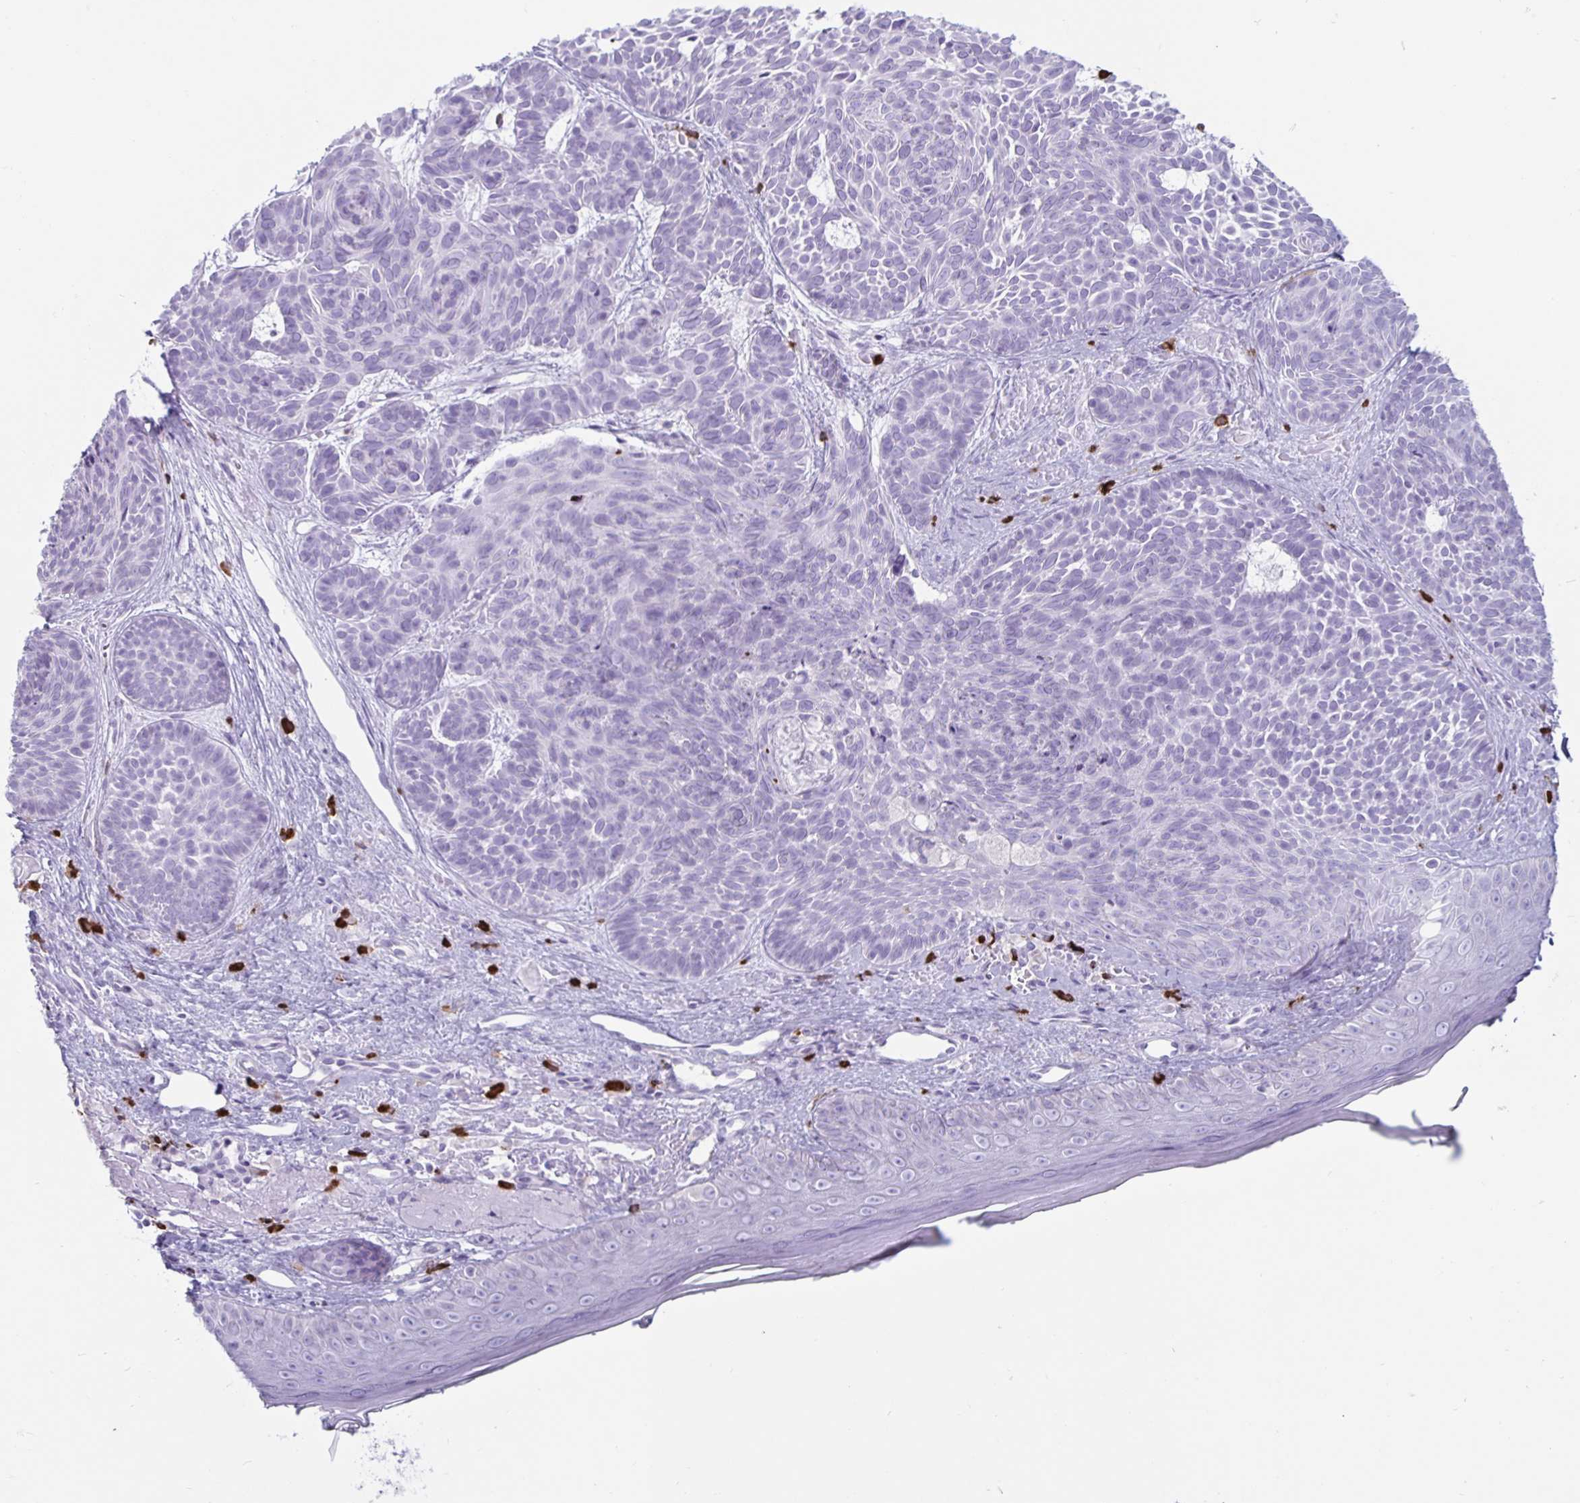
{"staining": {"intensity": "negative", "quantity": "none", "location": "none"}, "tissue": "skin cancer", "cell_type": "Tumor cells", "image_type": "cancer", "snomed": [{"axis": "morphology", "description": "Basal cell carcinoma"}, {"axis": "topography", "description": "Skin"}], "caption": "Tumor cells are negative for brown protein staining in skin cancer (basal cell carcinoma).", "gene": "GZMK", "patient": {"sex": "male", "age": 81}}